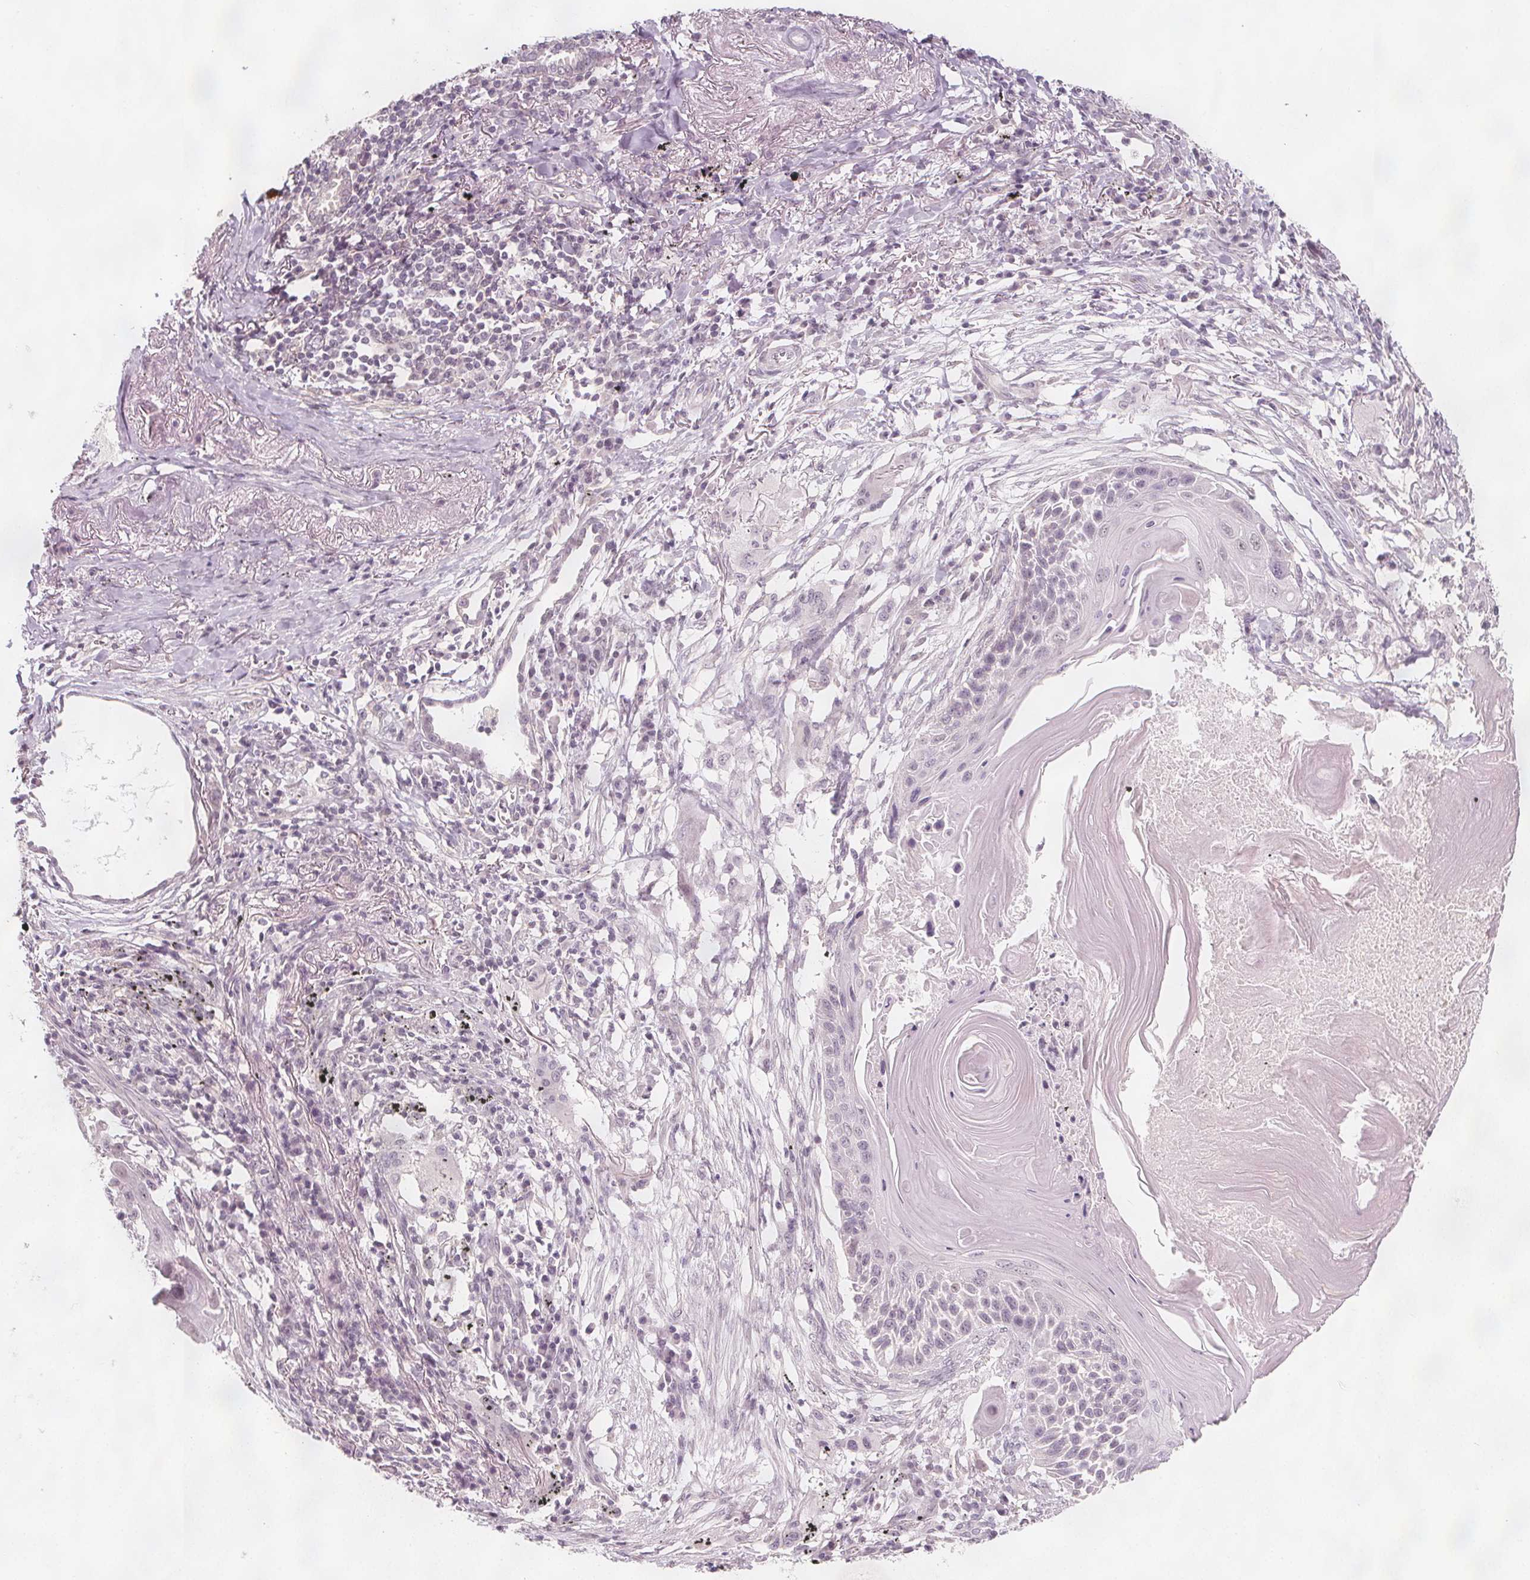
{"staining": {"intensity": "negative", "quantity": "none", "location": "none"}, "tissue": "lung cancer", "cell_type": "Tumor cells", "image_type": "cancer", "snomed": [{"axis": "morphology", "description": "Squamous cell carcinoma, NOS"}, {"axis": "topography", "description": "Lung"}], "caption": "Human lung cancer (squamous cell carcinoma) stained for a protein using immunohistochemistry (IHC) demonstrates no staining in tumor cells.", "gene": "C1orf167", "patient": {"sex": "male", "age": 78}}